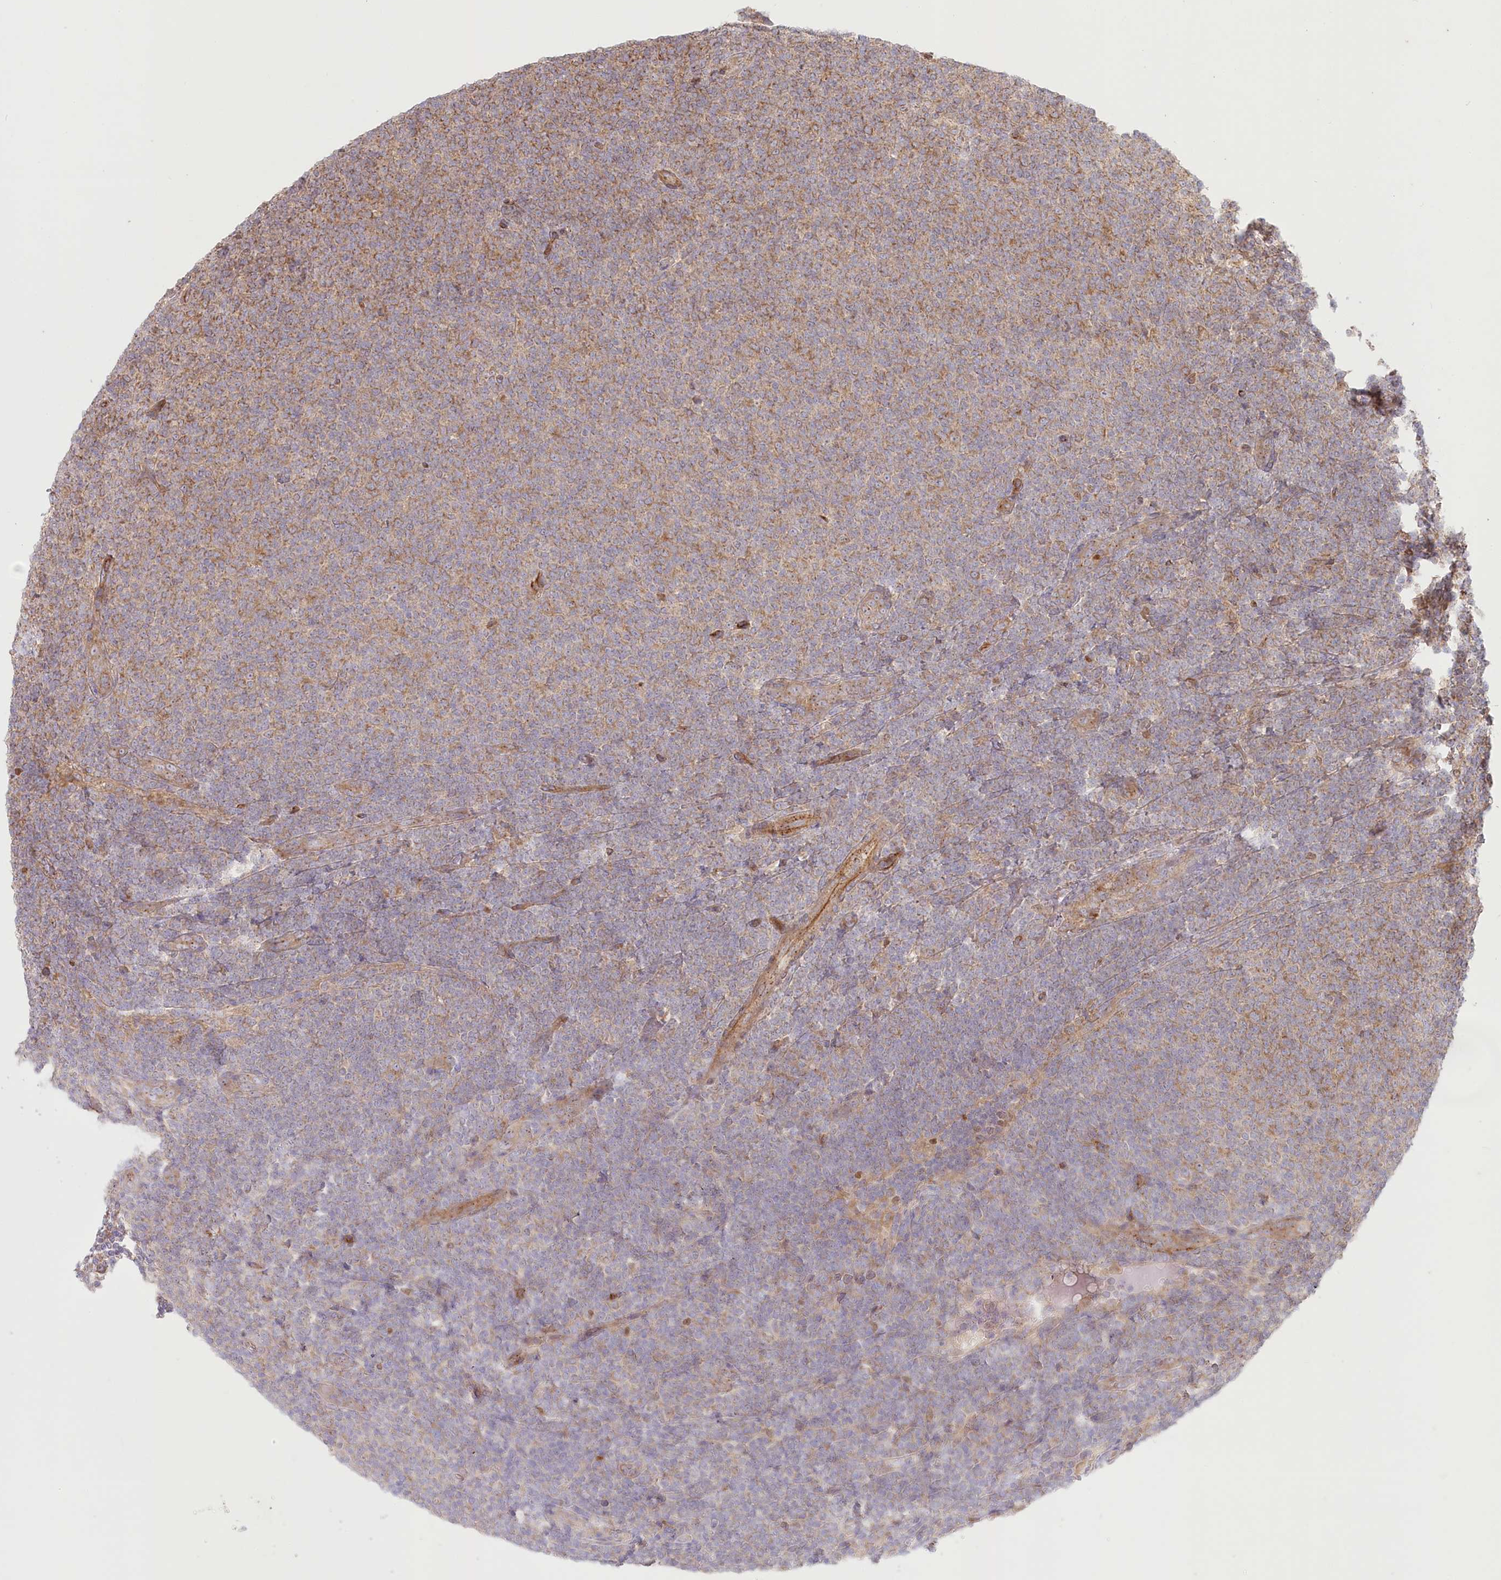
{"staining": {"intensity": "weak", "quantity": "25%-75%", "location": "cytoplasmic/membranous"}, "tissue": "lymphoma", "cell_type": "Tumor cells", "image_type": "cancer", "snomed": [{"axis": "morphology", "description": "Malignant lymphoma, non-Hodgkin's type, Low grade"}, {"axis": "topography", "description": "Lymph node"}], "caption": "Immunohistochemical staining of low-grade malignant lymphoma, non-Hodgkin's type demonstrates low levels of weak cytoplasmic/membranous staining in approximately 25%-75% of tumor cells. The staining is performed using DAB brown chromogen to label protein expression. The nuclei are counter-stained blue using hematoxylin.", "gene": "COMMD3", "patient": {"sex": "male", "age": 66}}